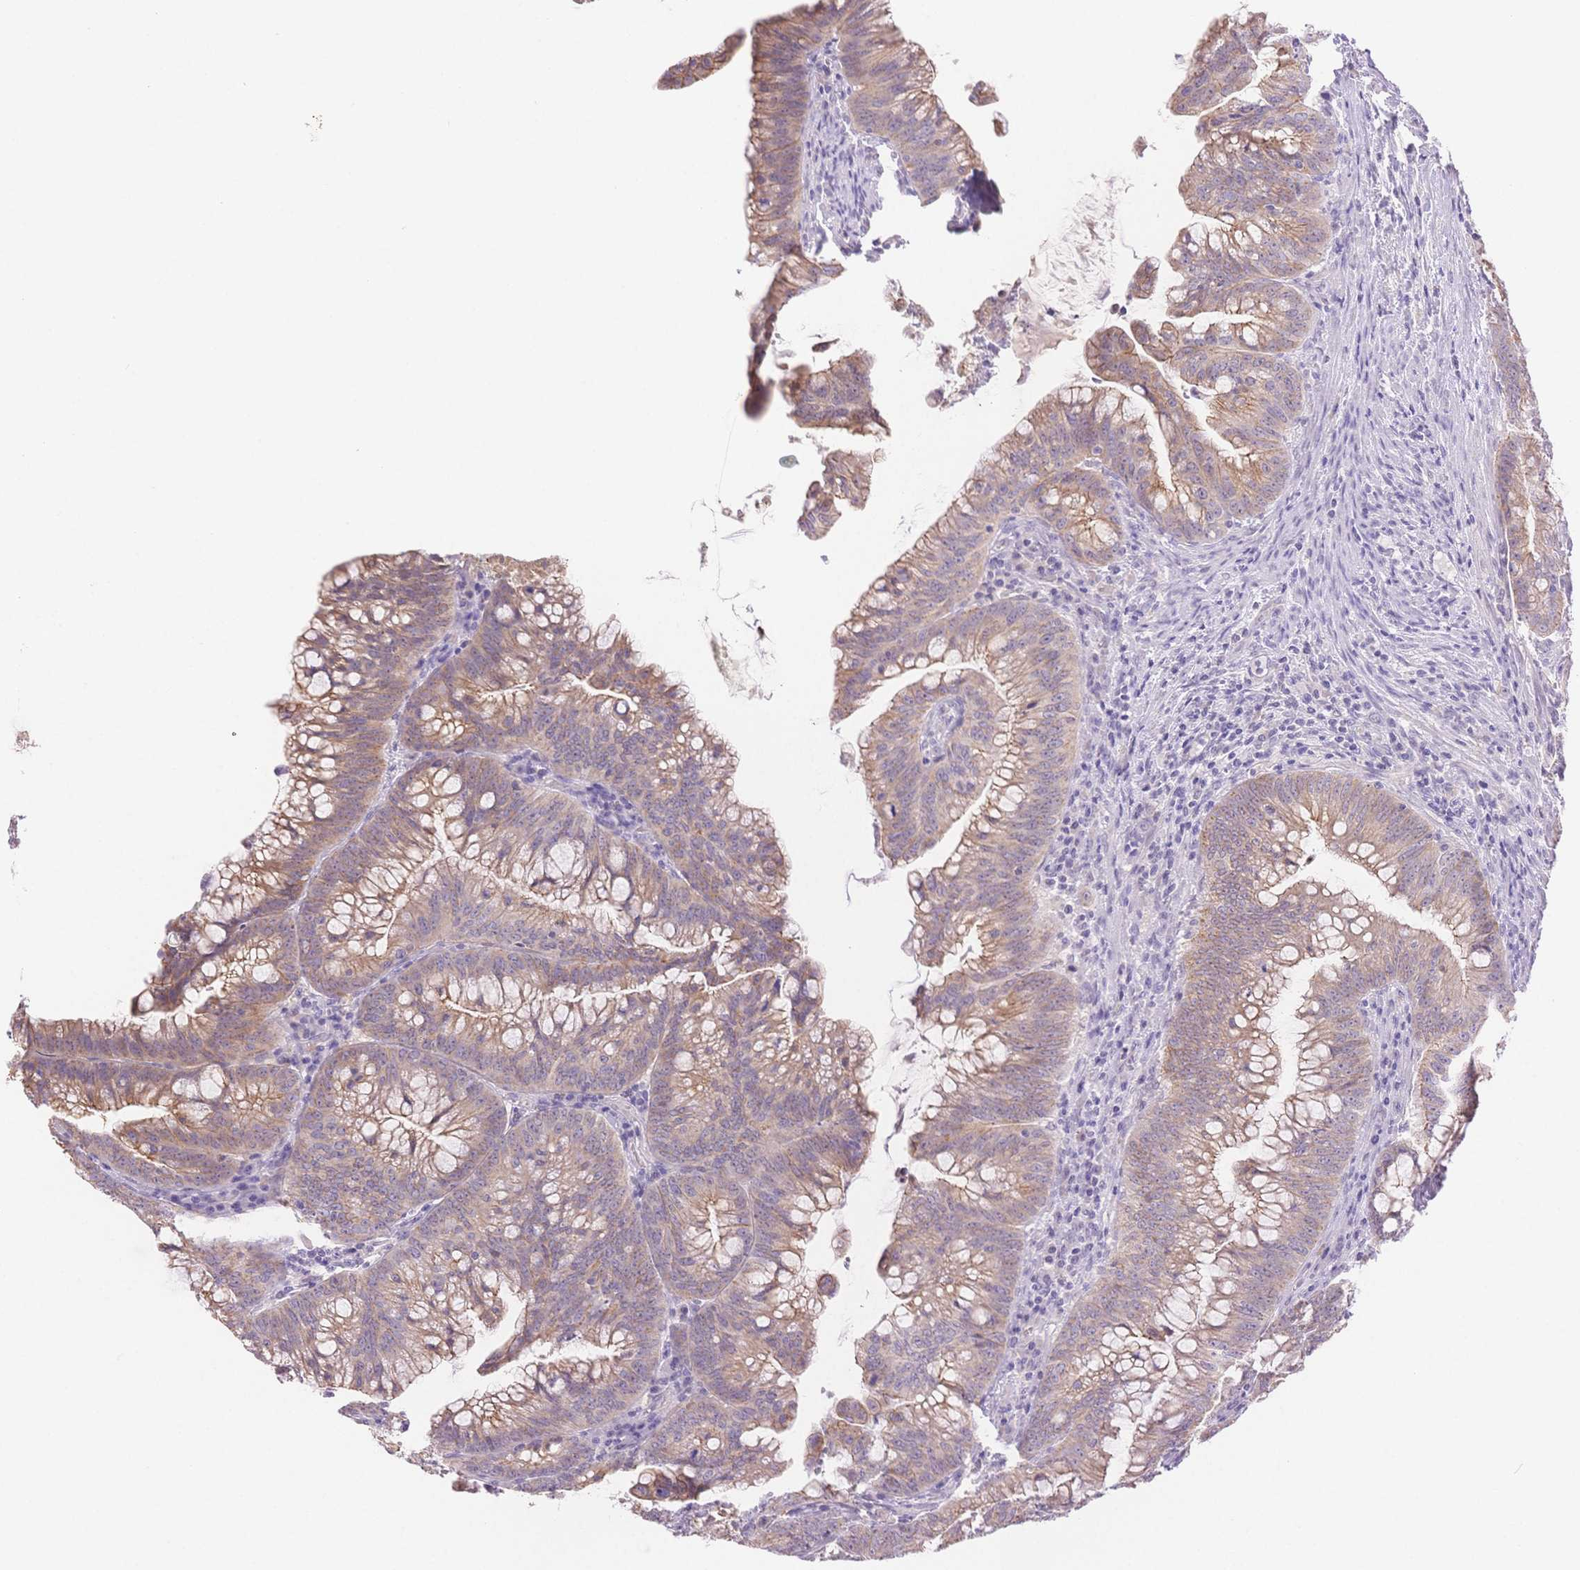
{"staining": {"intensity": "weak", "quantity": ">75%", "location": "cytoplasmic/membranous"}, "tissue": "colorectal cancer", "cell_type": "Tumor cells", "image_type": "cancer", "snomed": [{"axis": "morphology", "description": "Adenocarcinoma, NOS"}, {"axis": "topography", "description": "Colon"}], "caption": "Tumor cells demonstrate low levels of weak cytoplasmic/membranous staining in approximately >75% of cells in adenocarcinoma (colorectal).", "gene": "WDR54", "patient": {"sex": "male", "age": 62}}